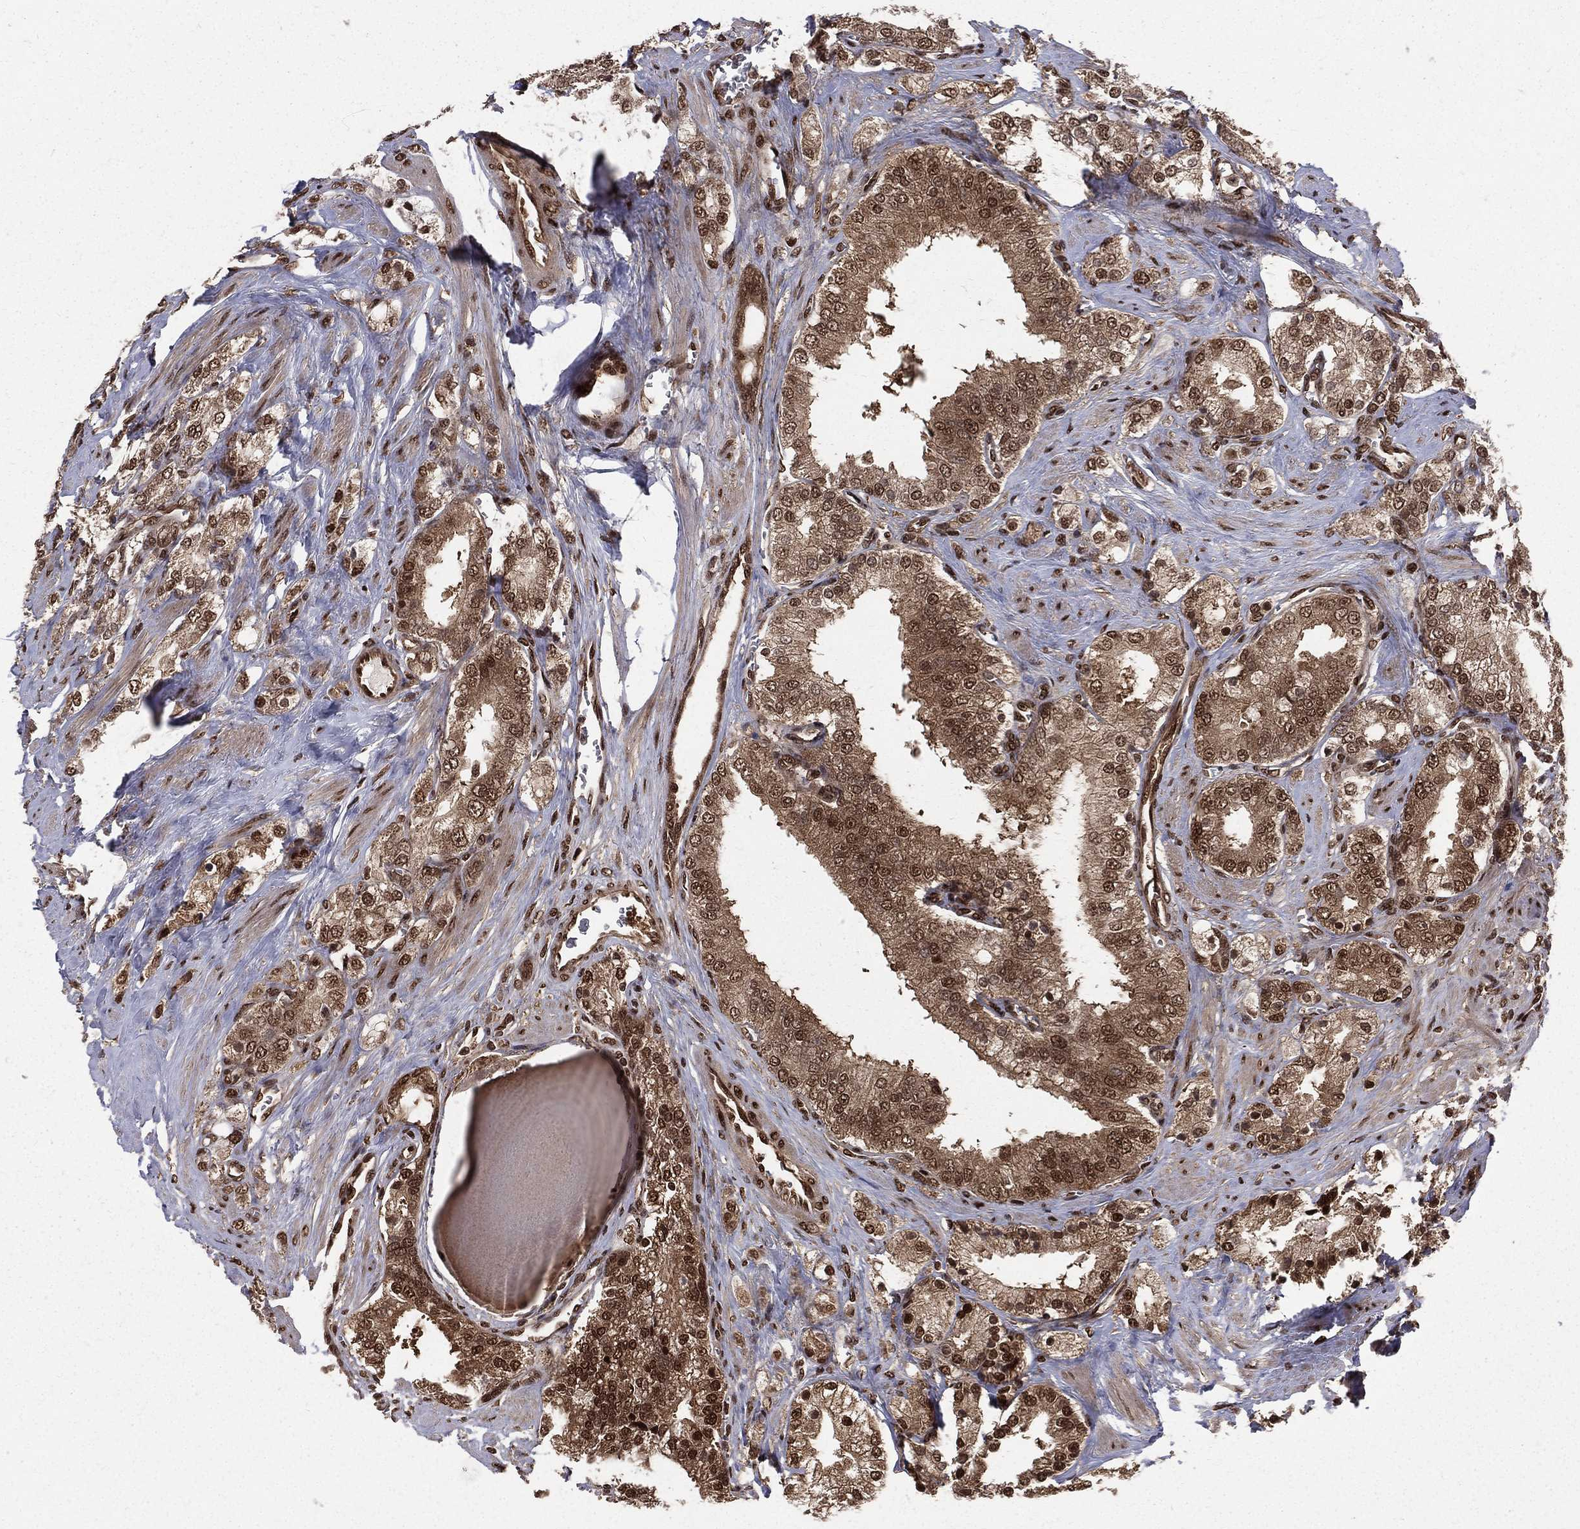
{"staining": {"intensity": "strong", "quantity": "25%-75%", "location": "nuclear"}, "tissue": "prostate cancer", "cell_type": "Tumor cells", "image_type": "cancer", "snomed": [{"axis": "morphology", "description": "Adenocarcinoma, NOS"}, {"axis": "topography", "description": "Prostate and seminal vesicle, NOS"}, {"axis": "topography", "description": "Prostate"}], "caption": "Immunohistochemical staining of prostate cancer shows high levels of strong nuclear protein staining in approximately 25%-75% of tumor cells.", "gene": "COPS4", "patient": {"sex": "male", "age": 67}}